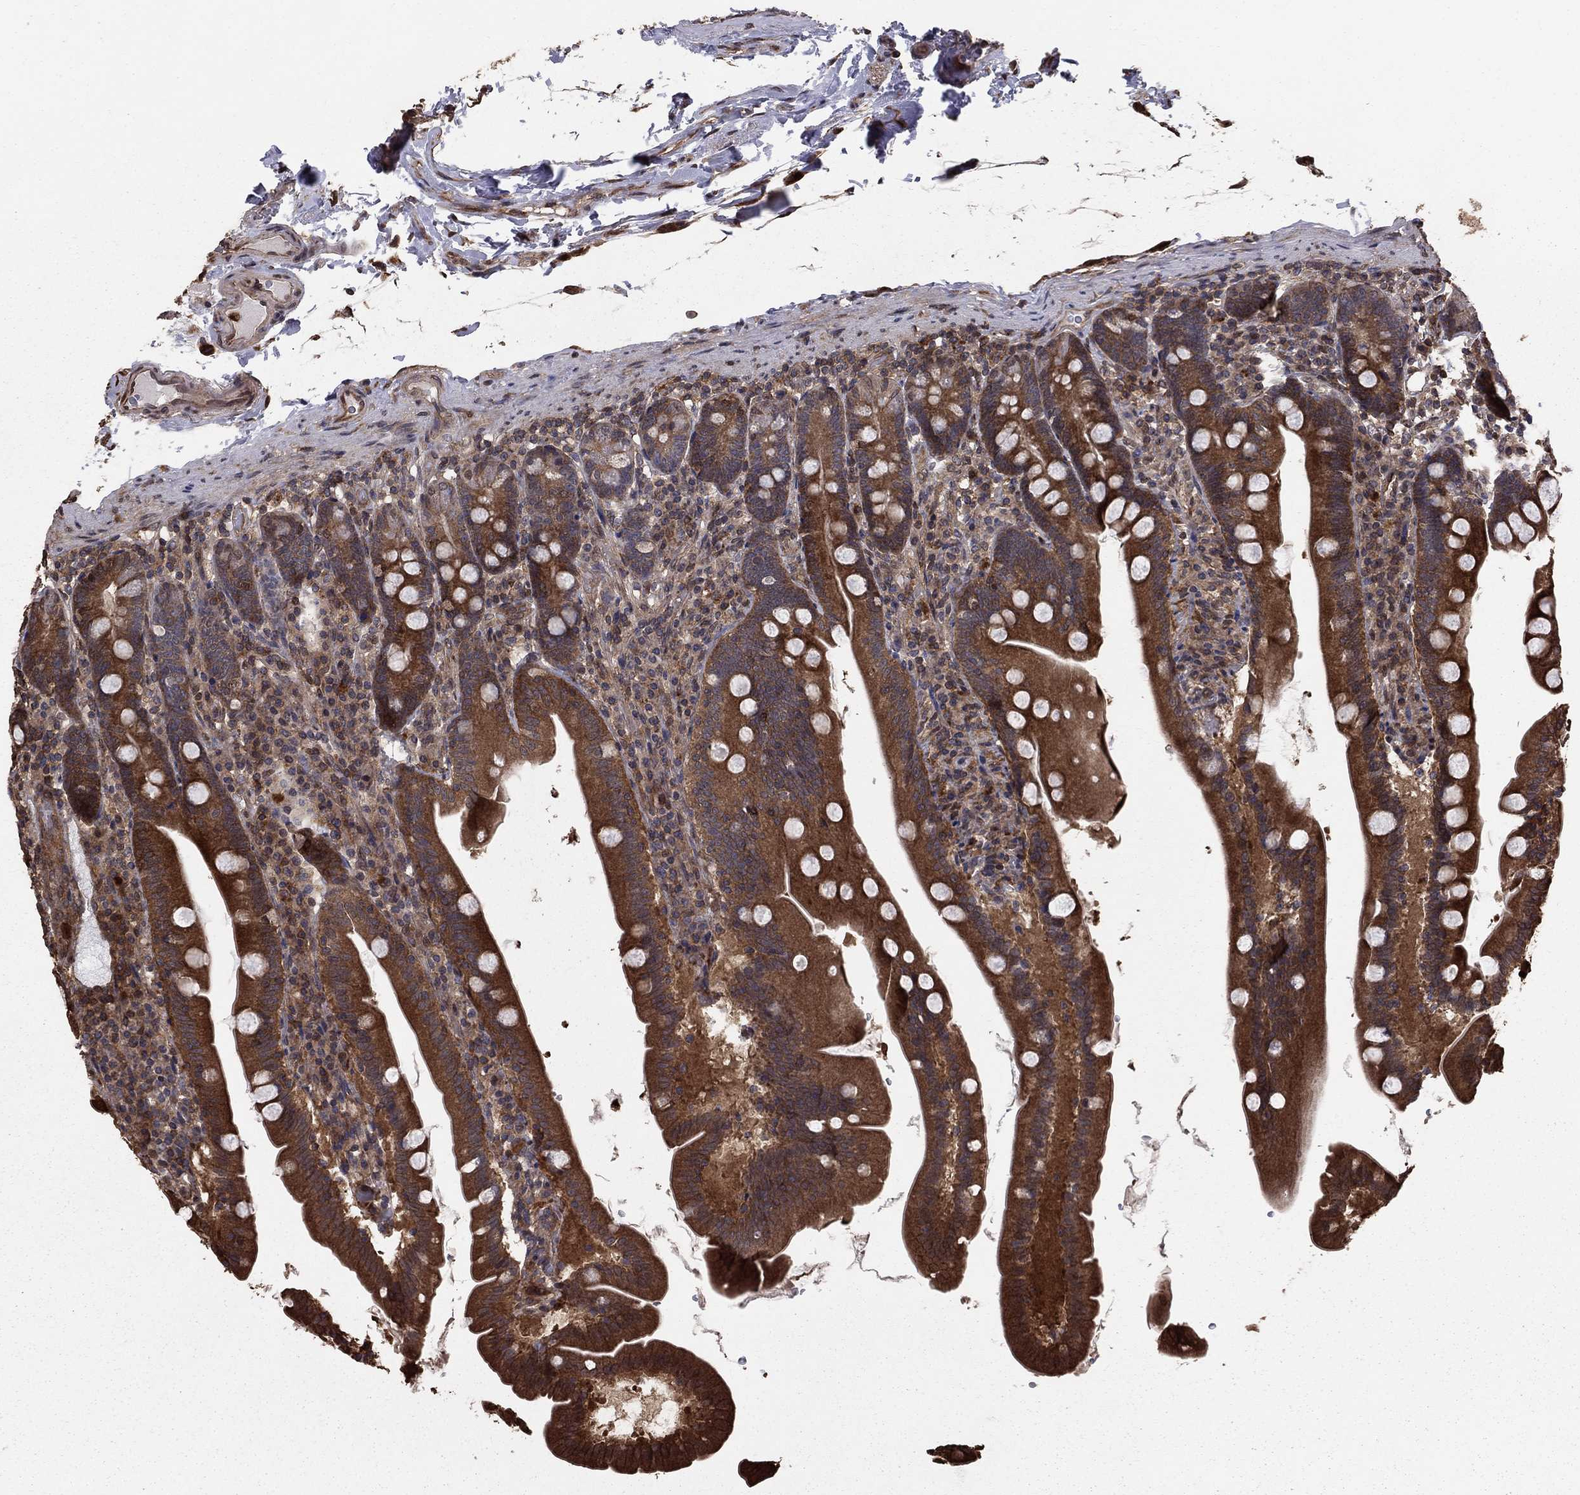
{"staining": {"intensity": "moderate", "quantity": ">75%", "location": "cytoplasmic/membranous"}, "tissue": "duodenum", "cell_type": "Glandular cells", "image_type": "normal", "snomed": [{"axis": "morphology", "description": "Normal tissue, NOS"}, {"axis": "topography", "description": "Duodenum"}], "caption": "High-magnification brightfield microscopy of unremarkable duodenum stained with DAB (3,3'-diaminobenzidine) (brown) and counterstained with hematoxylin (blue). glandular cells exhibit moderate cytoplasmic/membranous positivity is seen in approximately>75% of cells. (DAB IHC with brightfield microscopy, high magnification).", "gene": "GYG1", "patient": {"sex": "female", "age": 67}}